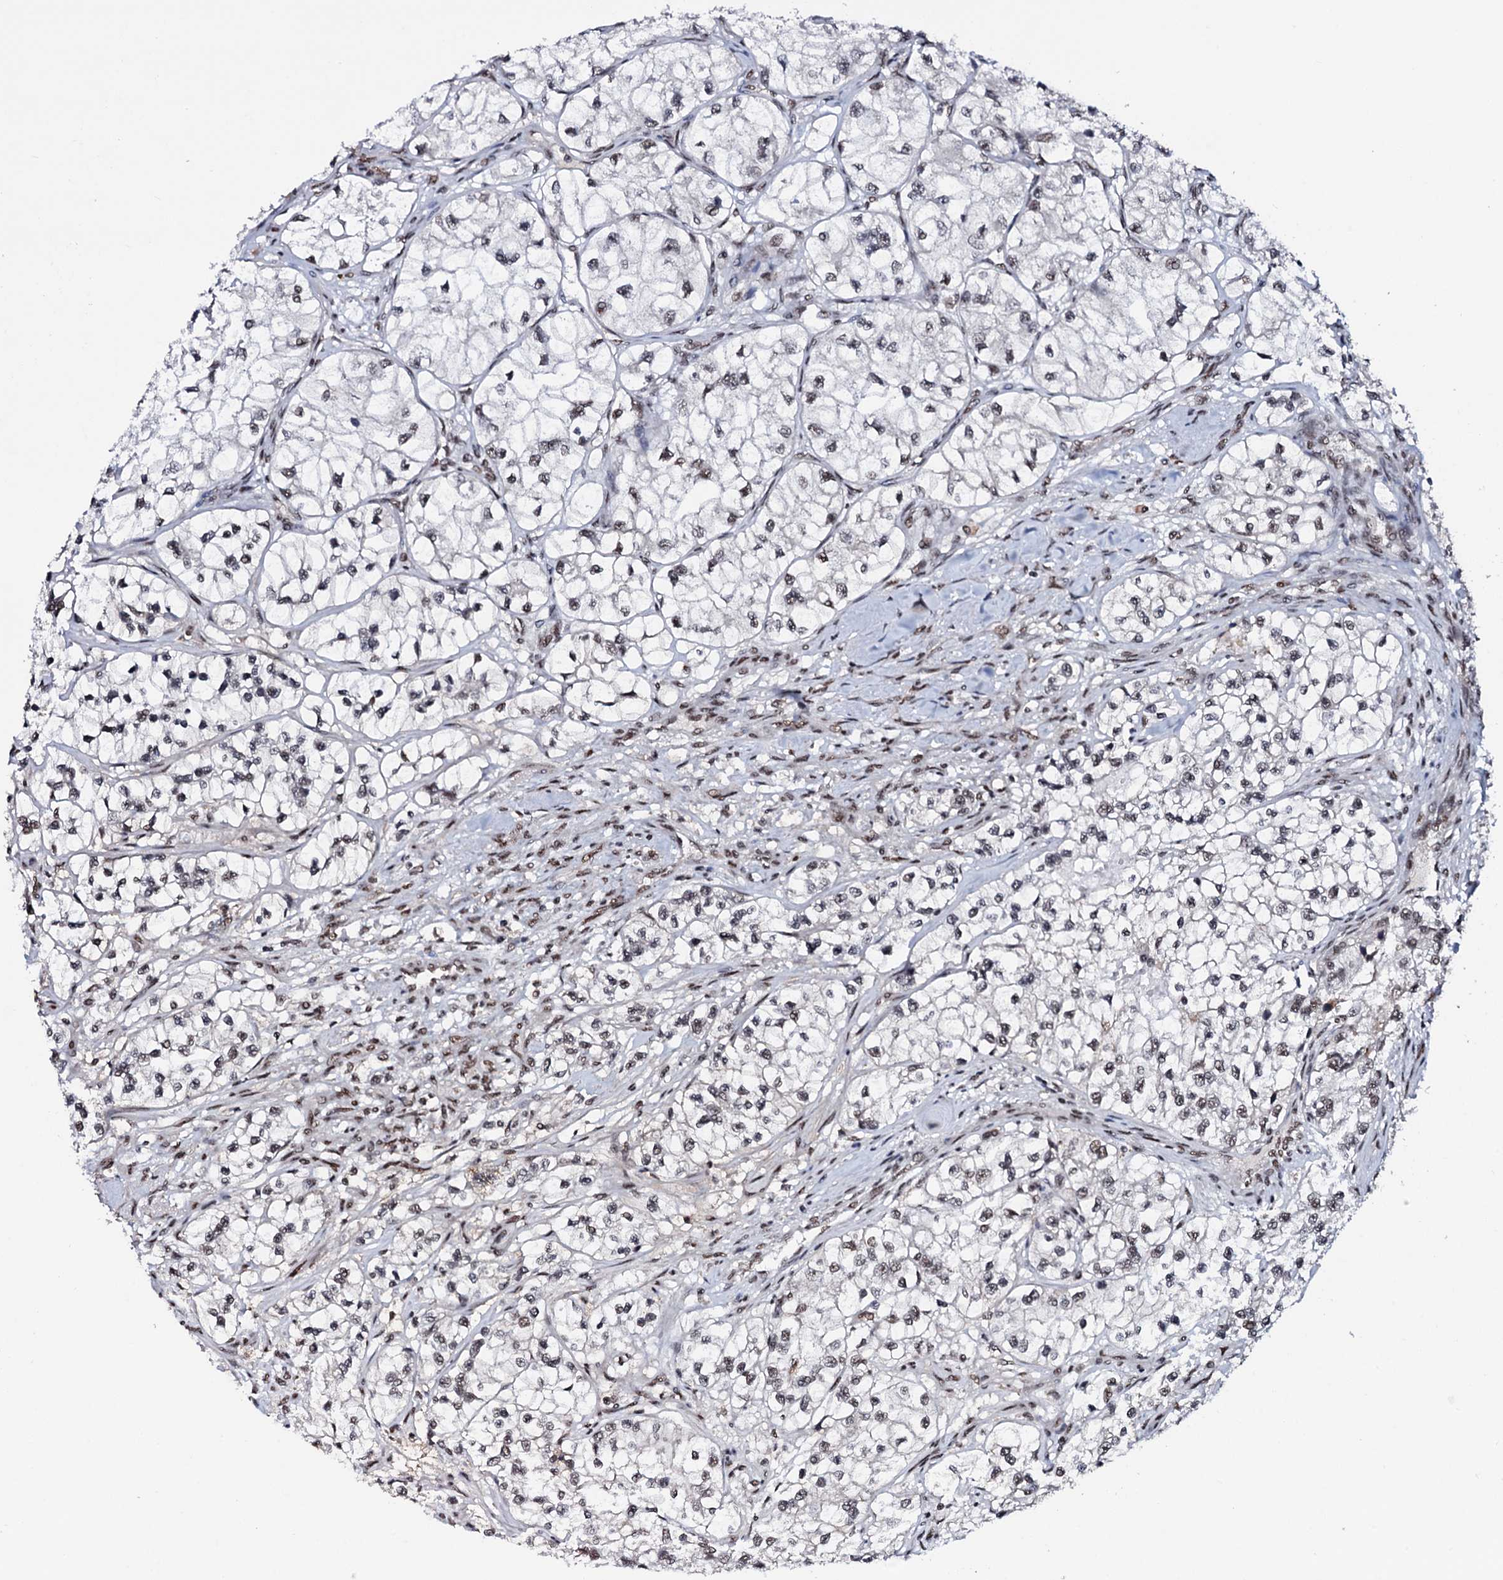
{"staining": {"intensity": "weak", "quantity": "25%-75%", "location": "nuclear"}, "tissue": "renal cancer", "cell_type": "Tumor cells", "image_type": "cancer", "snomed": [{"axis": "morphology", "description": "Adenocarcinoma, NOS"}, {"axis": "topography", "description": "Kidney"}], "caption": "An IHC micrograph of tumor tissue is shown. Protein staining in brown highlights weak nuclear positivity in renal cancer within tumor cells.", "gene": "PRPF18", "patient": {"sex": "female", "age": 57}}